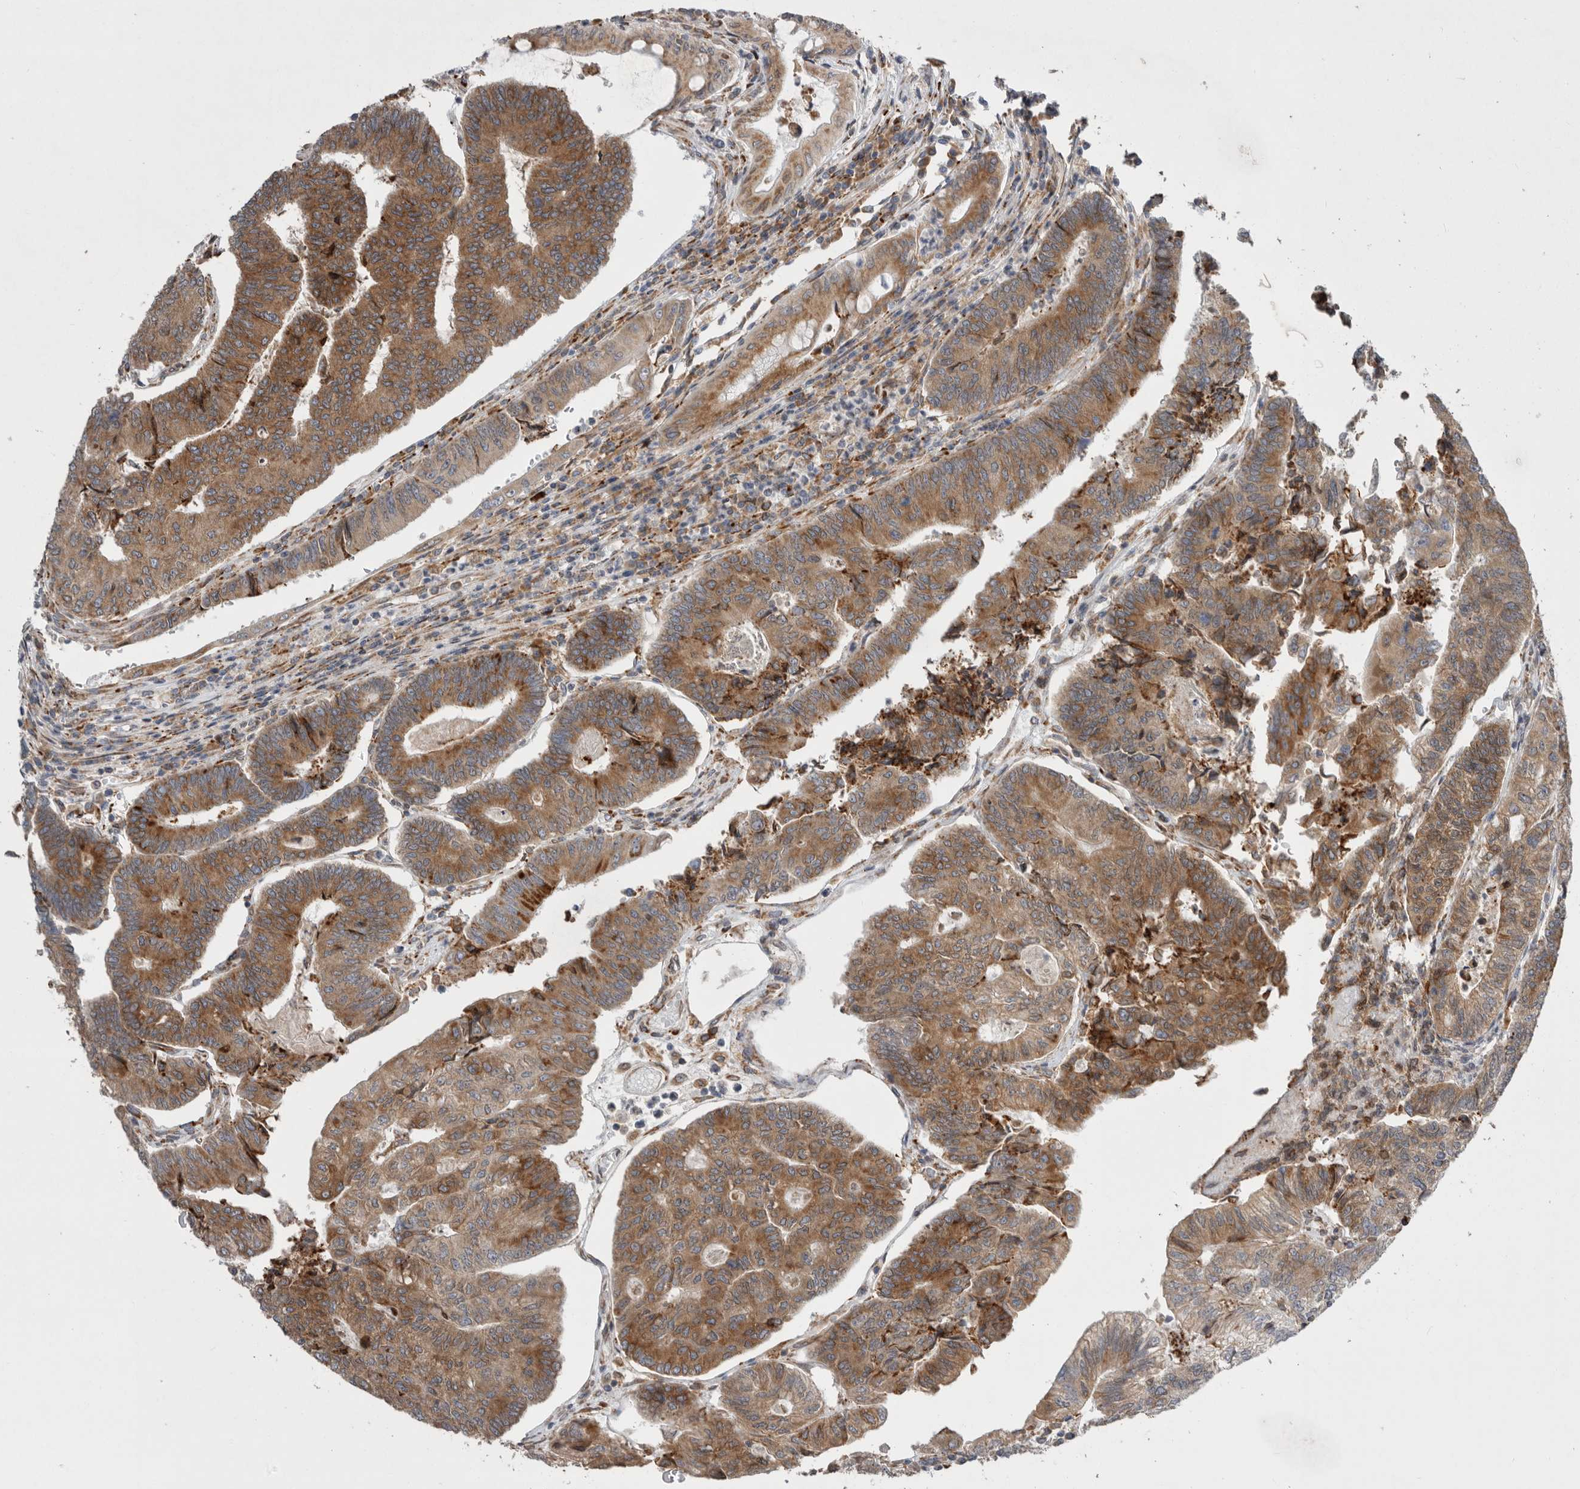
{"staining": {"intensity": "moderate", "quantity": ">75%", "location": "cytoplasmic/membranous"}, "tissue": "colorectal cancer", "cell_type": "Tumor cells", "image_type": "cancer", "snomed": [{"axis": "morphology", "description": "Adenocarcinoma, NOS"}, {"axis": "topography", "description": "Colon"}], "caption": "There is medium levels of moderate cytoplasmic/membranous staining in tumor cells of colorectal cancer (adenocarcinoma), as demonstrated by immunohistochemical staining (brown color).", "gene": "GANAB", "patient": {"sex": "female", "age": 67}}